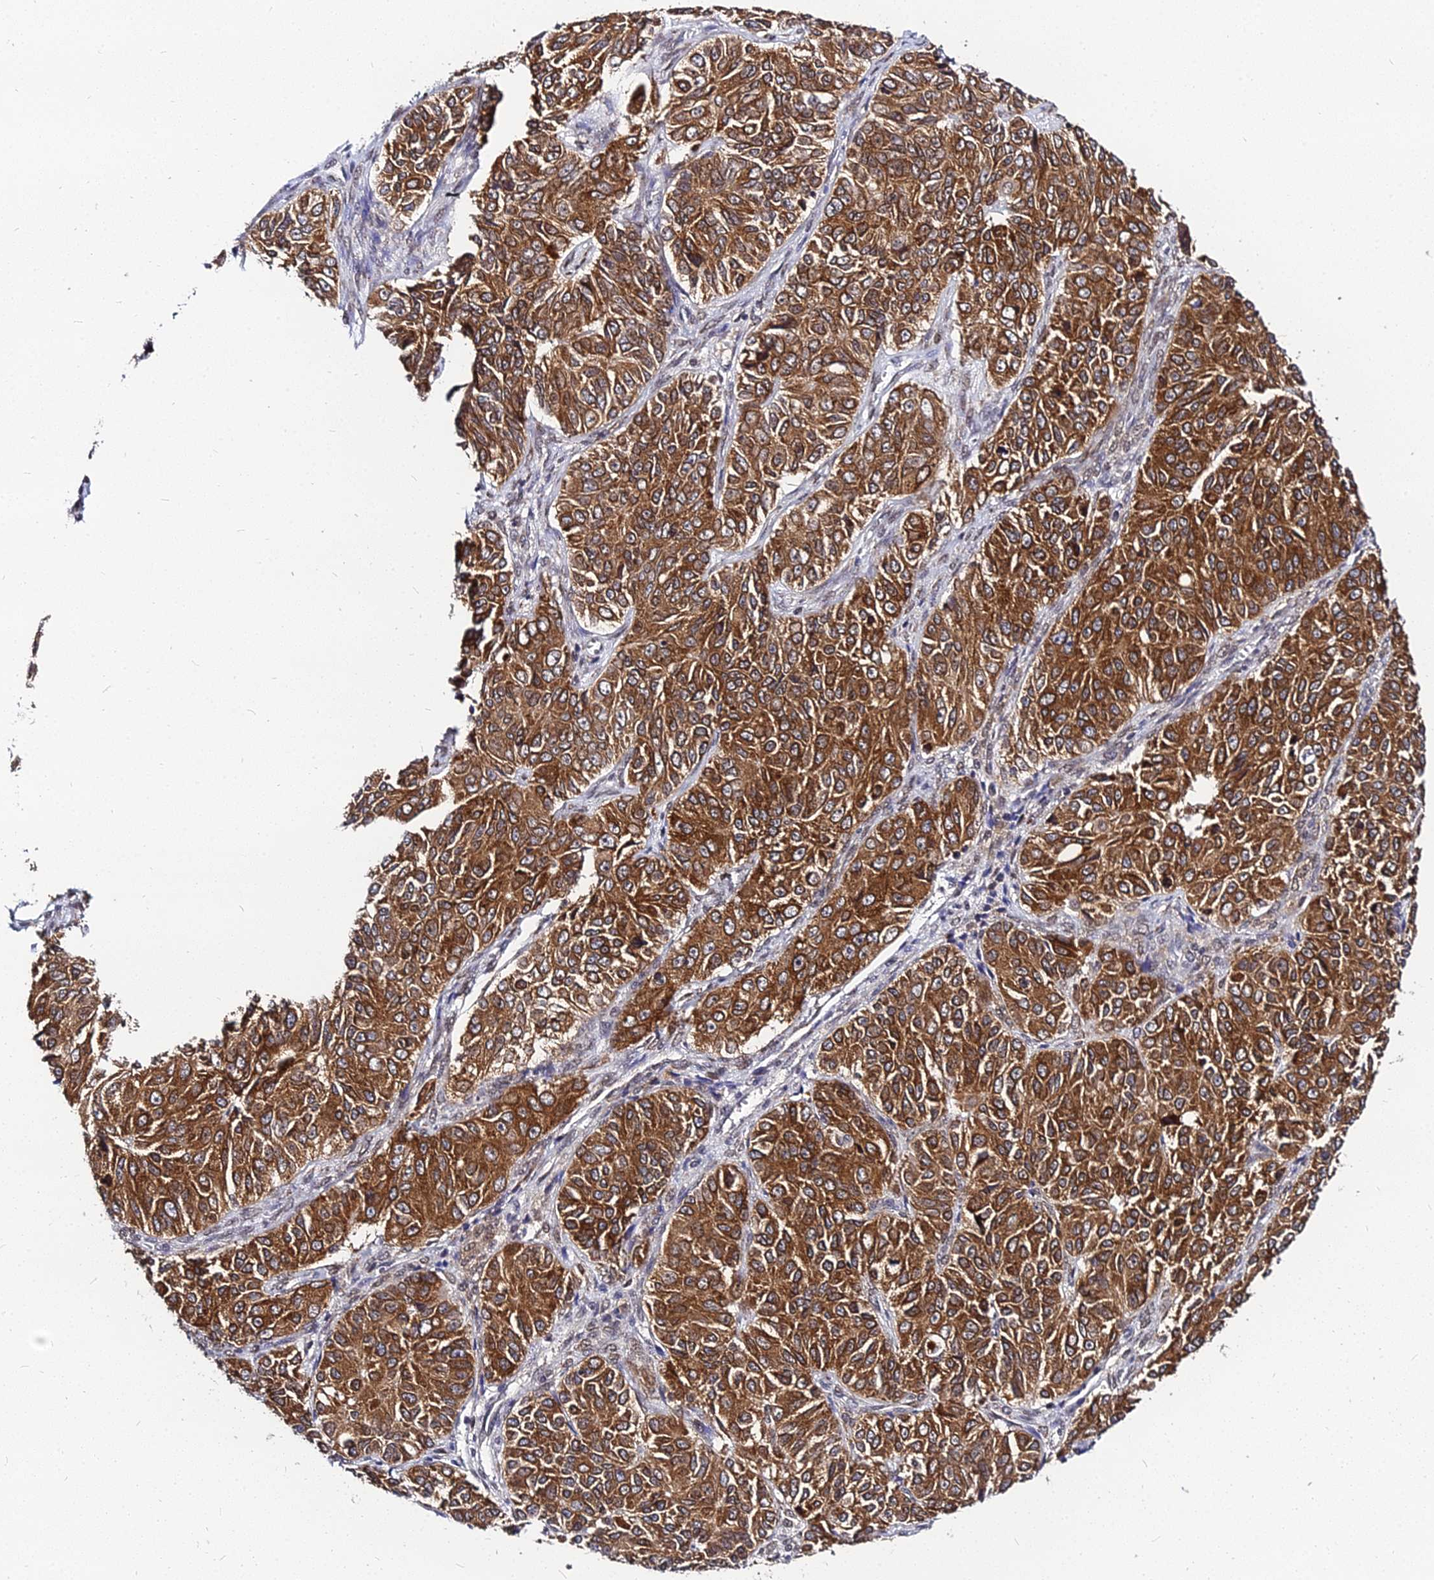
{"staining": {"intensity": "strong", "quantity": ">75%", "location": "cytoplasmic/membranous"}, "tissue": "ovarian cancer", "cell_type": "Tumor cells", "image_type": "cancer", "snomed": [{"axis": "morphology", "description": "Carcinoma, endometroid"}, {"axis": "topography", "description": "Ovary"}], "caption": "Immunohistochemistry image of neoplastic tissue: human ovarian cancer stained using IHC demonstrates high levels of strong protein expression localized specifically in the cytoplasmic/membranous of tumor cells, appearing as a cytoplasmic/membranous brown color.", "gene": "RNF121", "patient": {"sex": "female", "age": 51}}